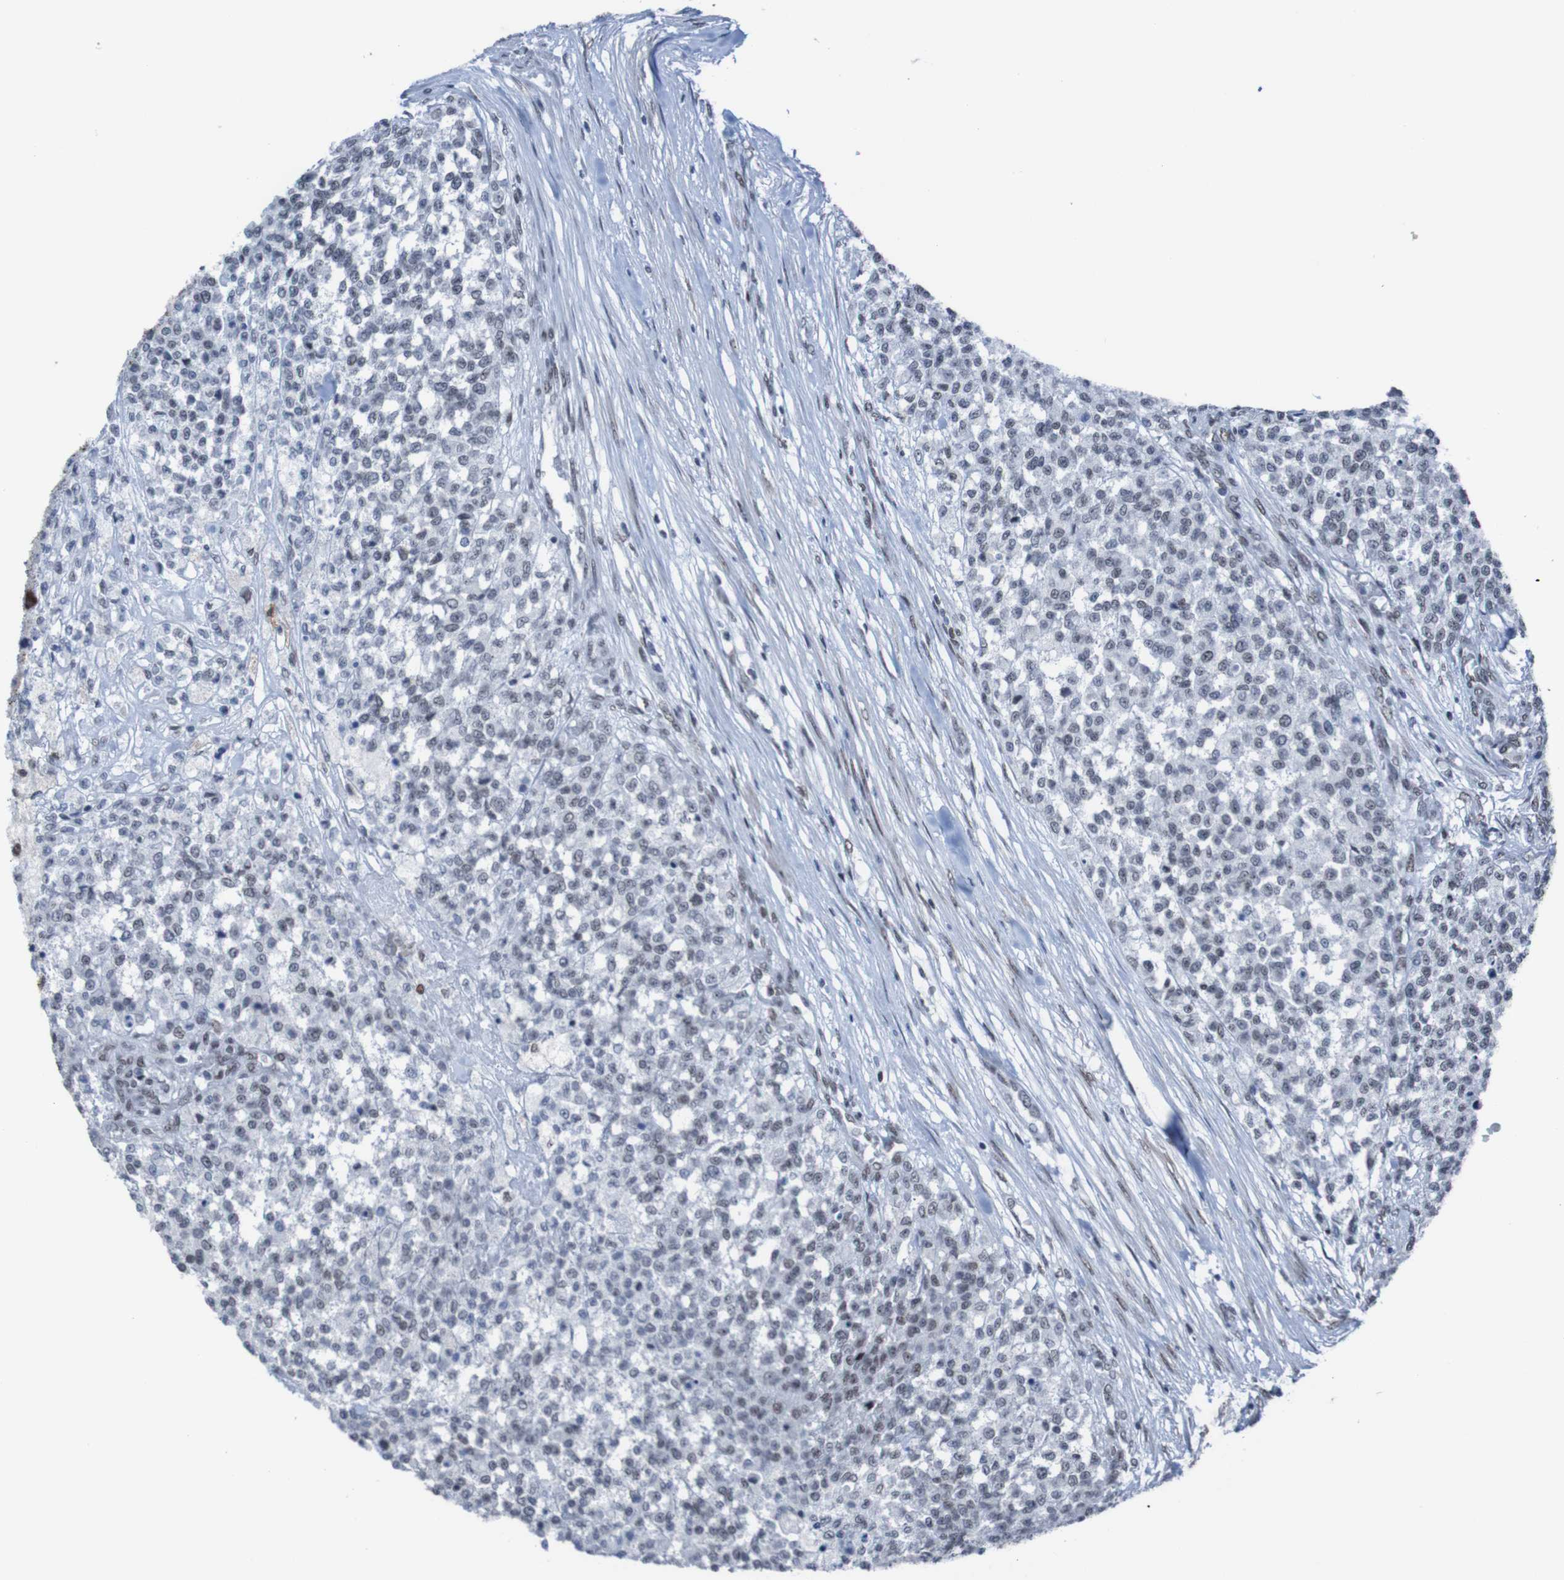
{"staining": {"intensity": "moderate", "quantity": "<25%", "location": "nuclear"}, "tissue": "testis cancer", "cell_type": "Tumor cells", "image_type": "cancer", "snomed": [{"axis": "morphology", "description": "Seminoma, NOS"}, {"axis": "topography", "description": "Testis"}], "caption": "Immunohistochemical staining of human seminoma (testis) displays low levels of moderate nuclear expression in approximately <25% of tumor cells.", "gene": "PHF2", "patient": {"sex": "male", "age": 59}}